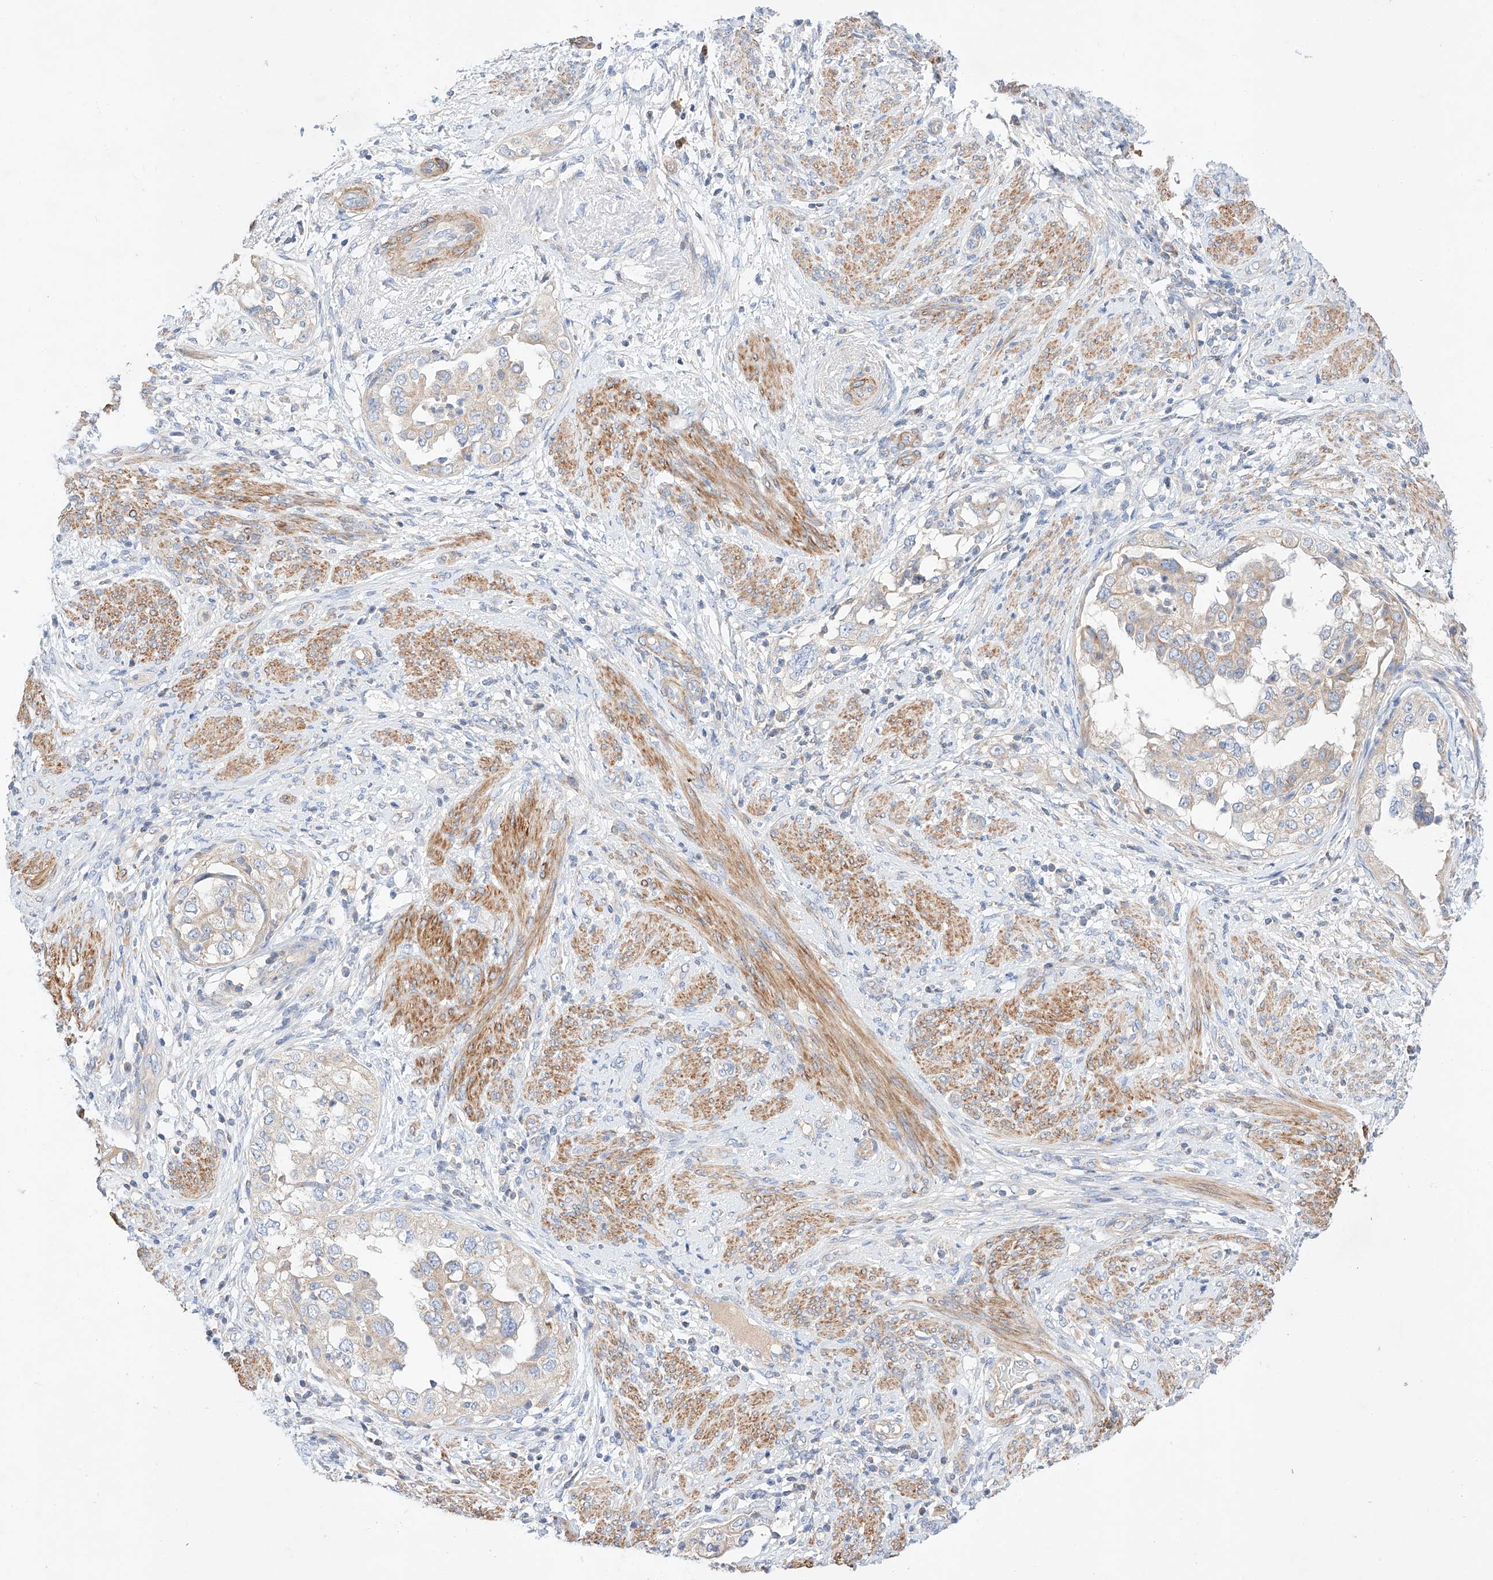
{"staining": {"intensity": "weak", "quantity": "<25%", "location": "cytoplasmic/membranous"}, "tissue": "endometrial cancer", "cell_type": "Tumor cells", "image_type": "cancer", "snomed": [{"axis": "morphology", "description": "Adenocarcinoma, NOS"}, {"axis": "topography", "description": "Endometrium"}], "caption": "This is a photomicrograph of IHC staining of endometrial cancer (adenocarcinoma), which shows no expression in tumor cells. Nuclei are stained in blue.", "gene": "C6orf118", "patient": {"sex": "female", "age": 85}}